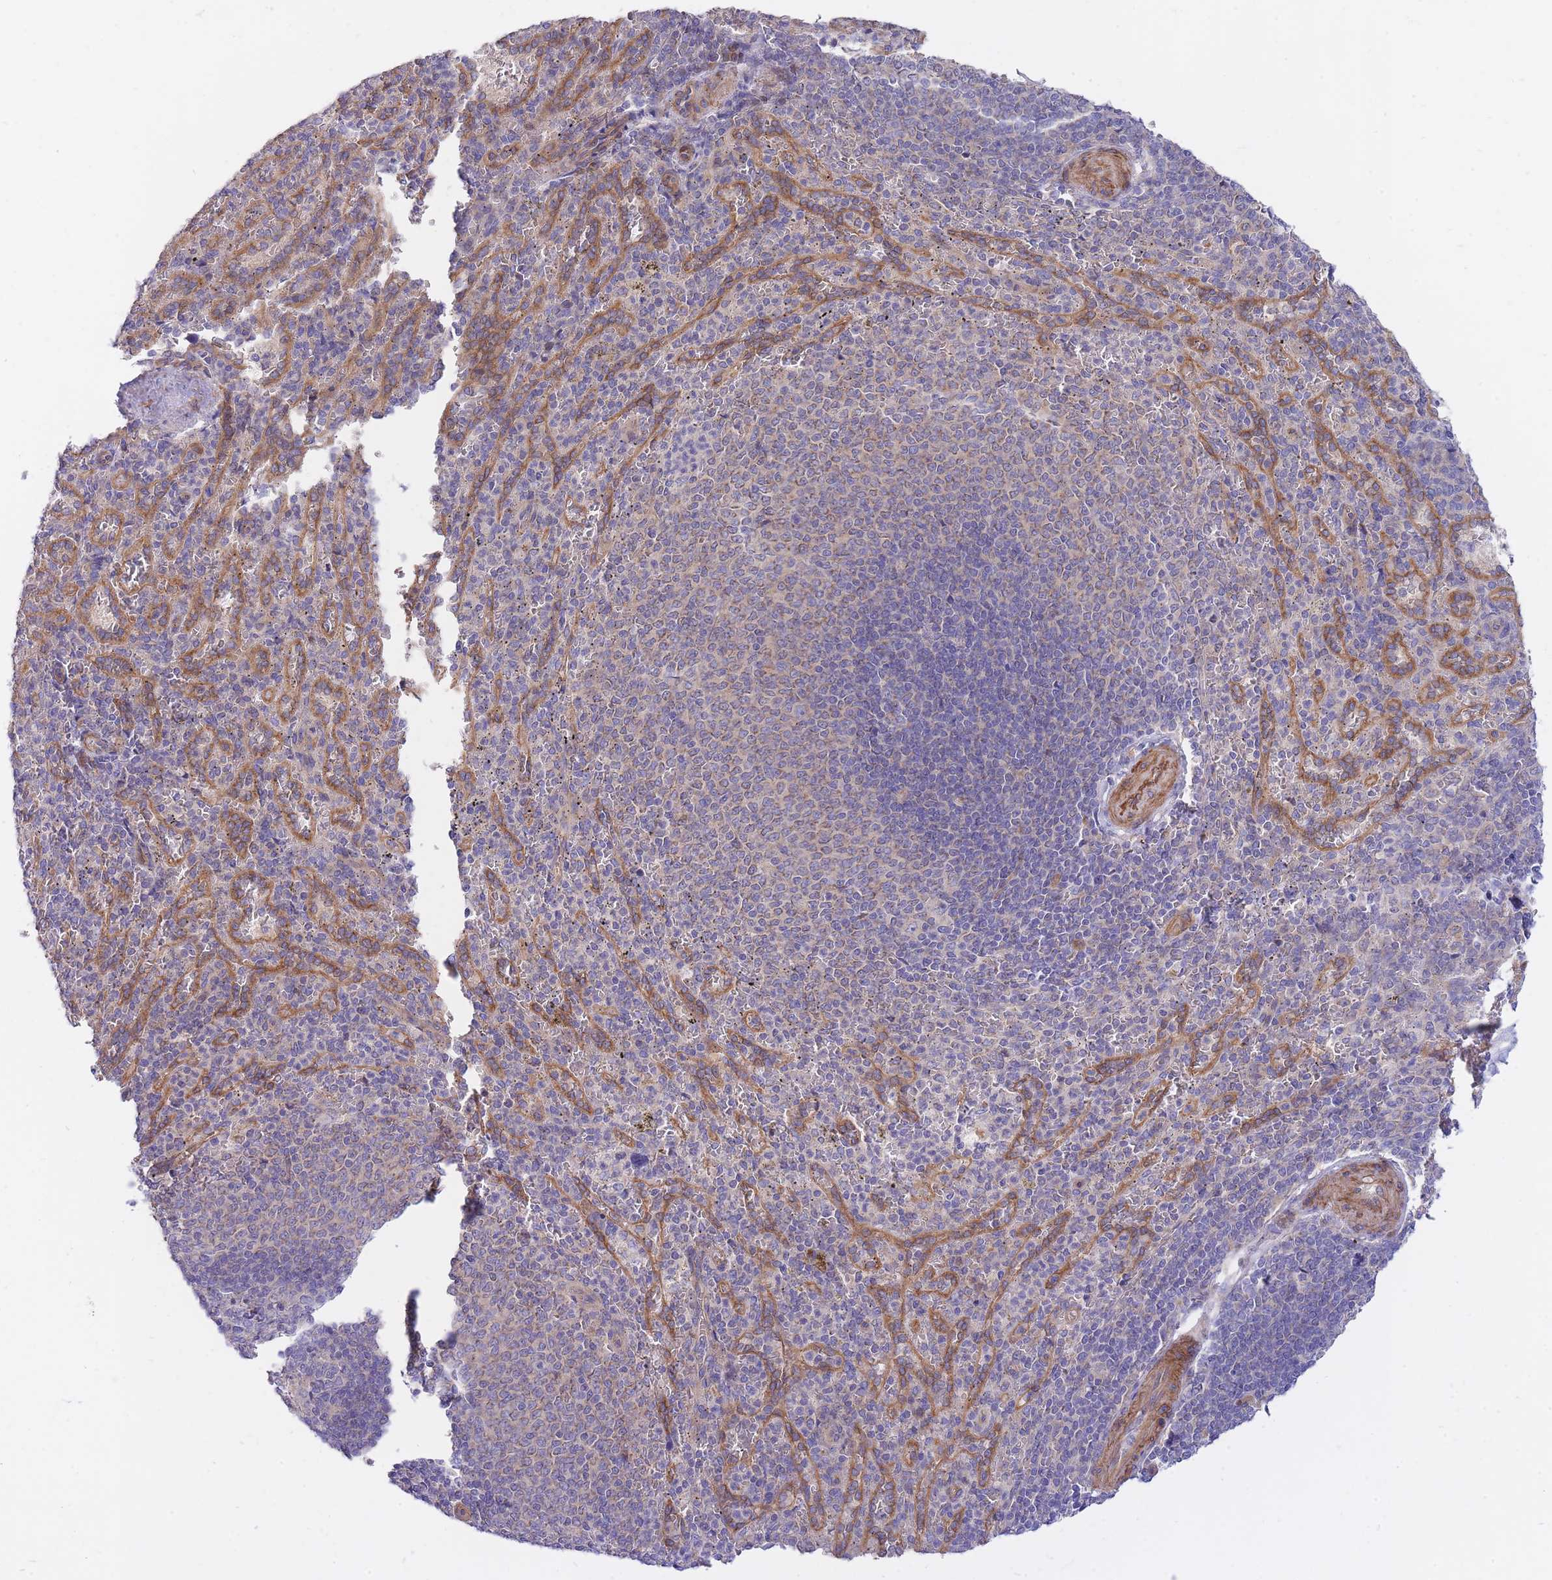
{"staining": {"intensity": "negative", "quantity": "none", "location": "none"}, "tissue": "spleen", "cell_type": "Cells in red pulp", "image_type": "normal", "snomed": [{"axis": "morphology", "description": "Normal tissue, NOS"}, {"axis": "topography", "description": "Spleen"}], "caption": "Normal spleen was stained to show a protein in brown. There is no significant positivity in cells in red pulp. The staining is performed using DAB (3,3'-diaminobenzidine) brown chromogen with nuclei counter-stained in using hematoxylin.", "gene": "CHAC1", "patient": {"sex": "female", "age": 21}}